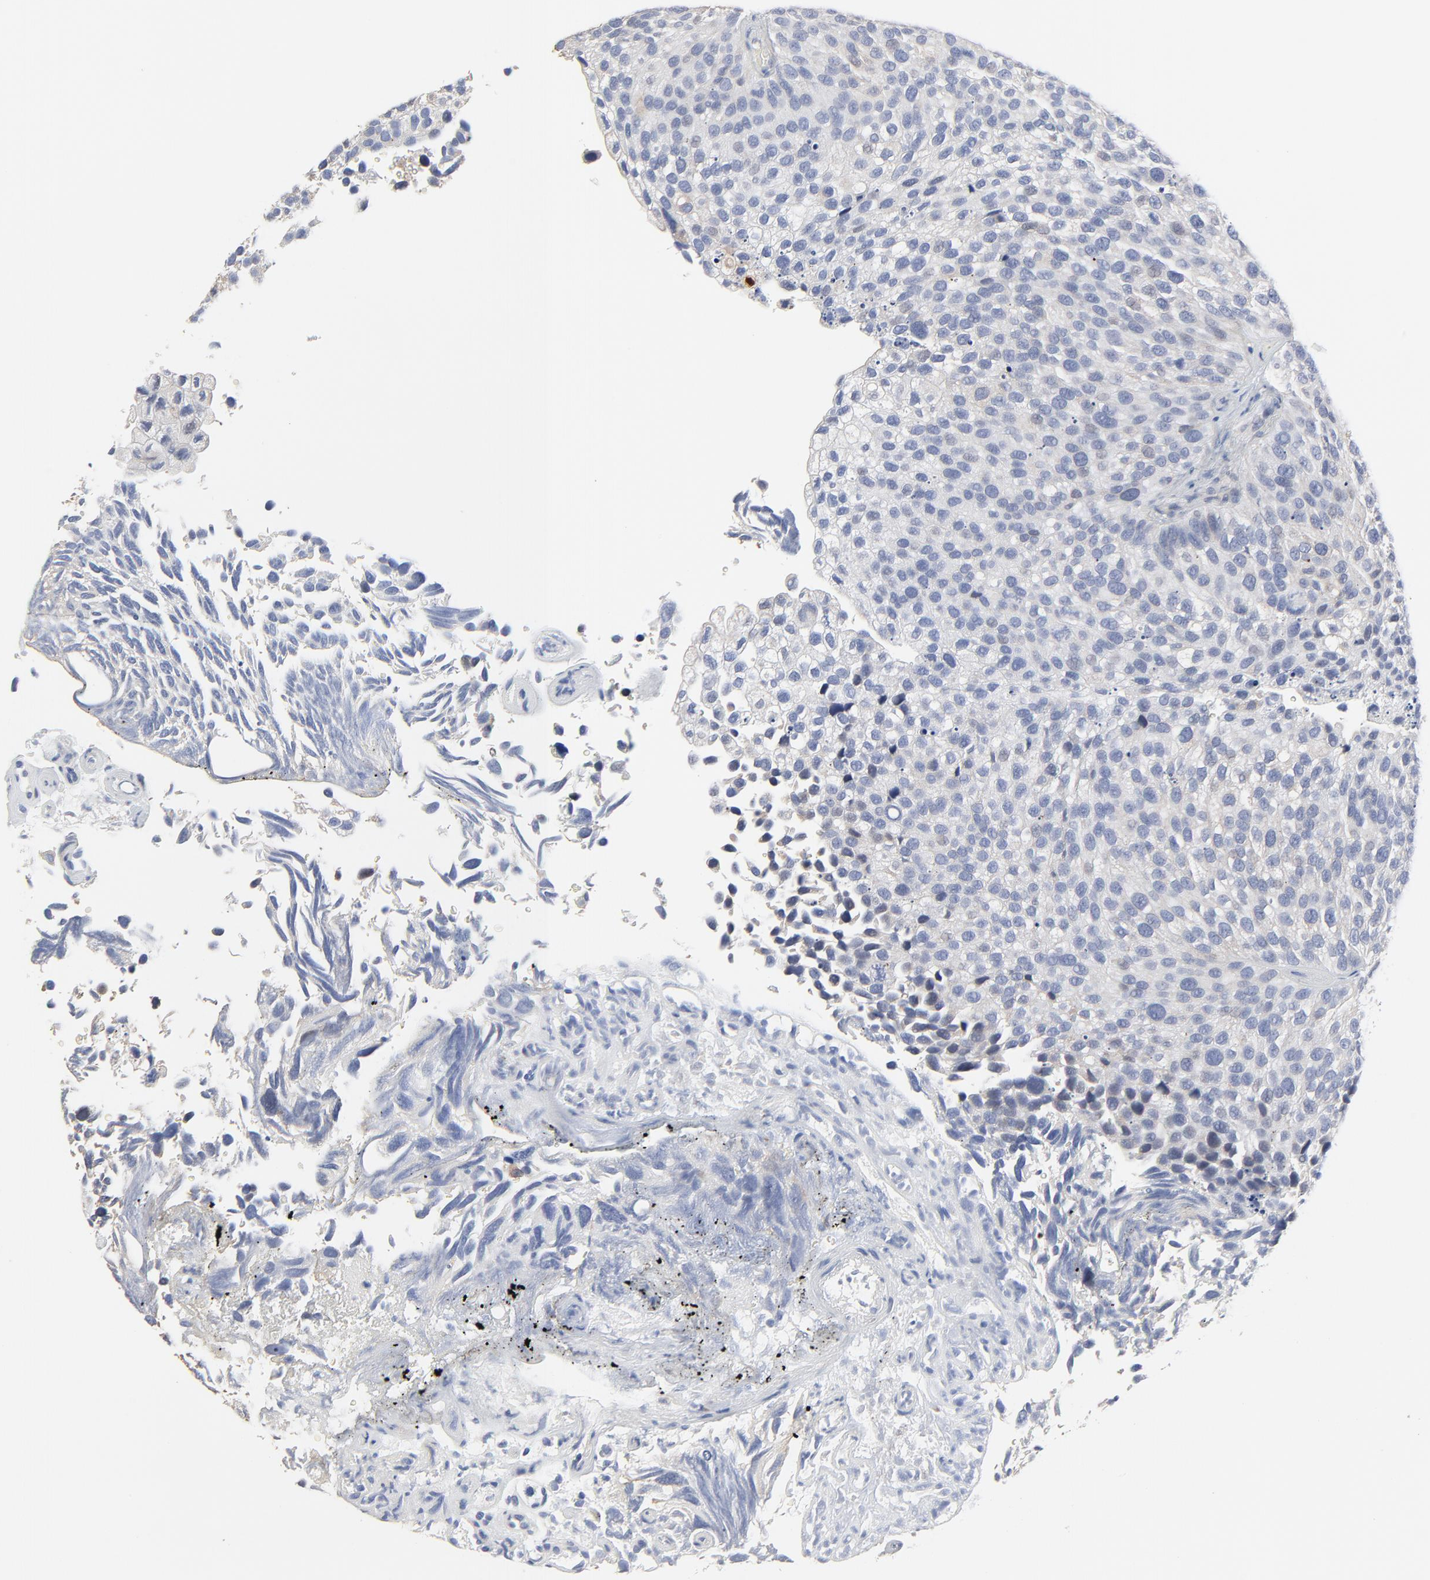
{"staining": {"intensity": "negative", "quantity": "none", "location": "none"}, "tissue": "urothelial cancer", "cell_type": "Tumor cells", "image_type": "cancer", "snomed": [{"axis": "morphology", "description": "Urothelial carcinoma, High grade"}, {"axis": "topography", "description": "Urinary bladder"}], "caption": "Immunohistochemistry (IHC) image of urothelial carcinoma (high-grade) stained for a protein (brown), which exhibits no expression in tumor cells.", "gene": "LNX1", "patient": {"sex": "male", "age": 72}}